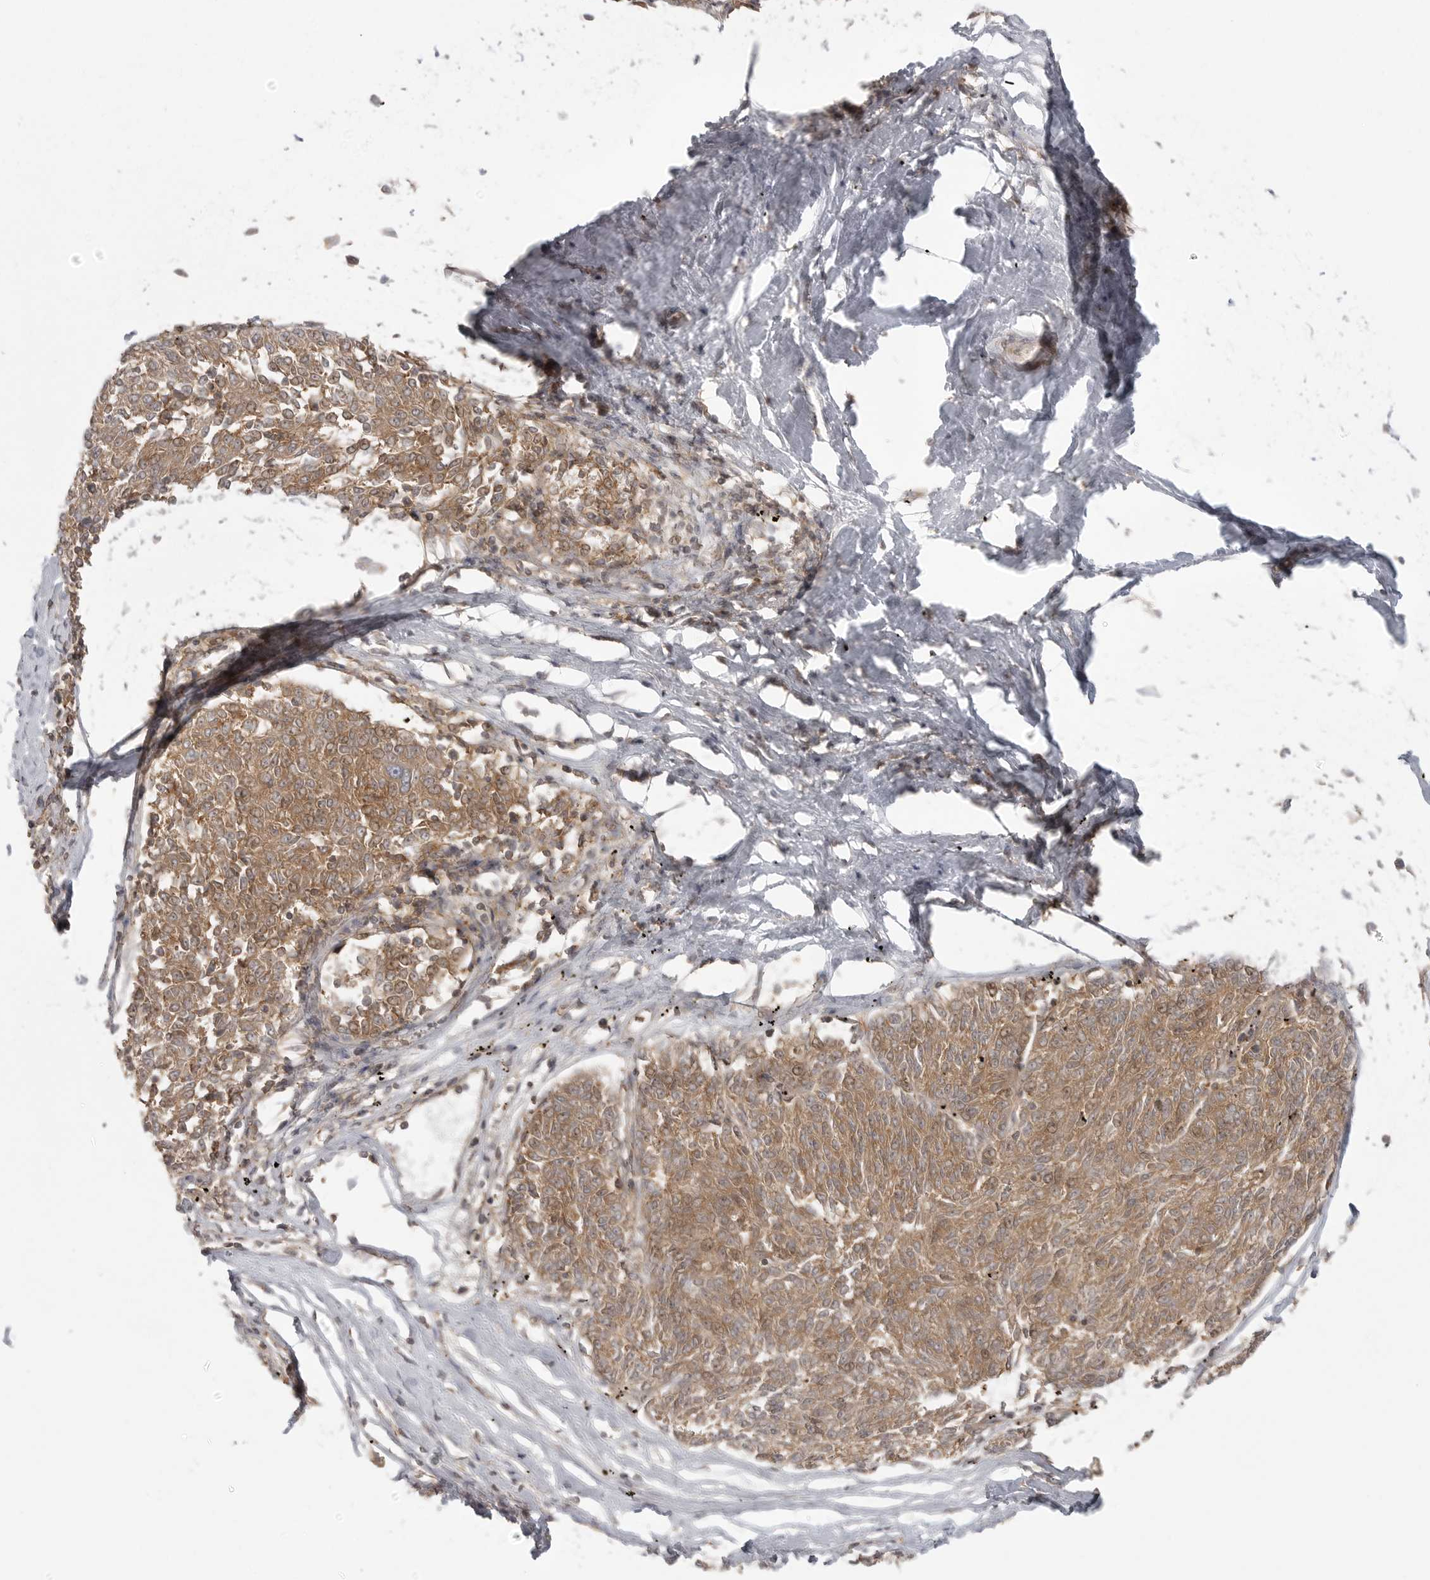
{"staining": {"intensity": "moderate", "quantity": ">75%", "location": "cytoplasmic/membranous"}, "tissue": "melanoma", "cell_type": "Tumor cells", "image_type": "cancer", "snomed": [{"axis": "morphology", "description": "Malignant melanoma, NOS"}, {"axis": "topography", "description": "Skin"}], "caption": "Immunohistochemistry (DAB (3,3'-diaminobenzidine)) staining of melanoma shows moderate cytoplasmic/membranous protein expression in about >75% of tumor cells. Nuclei are stained in blue.", "gene": "FAT3", "patient": {"sex": "female", "age": 72}}